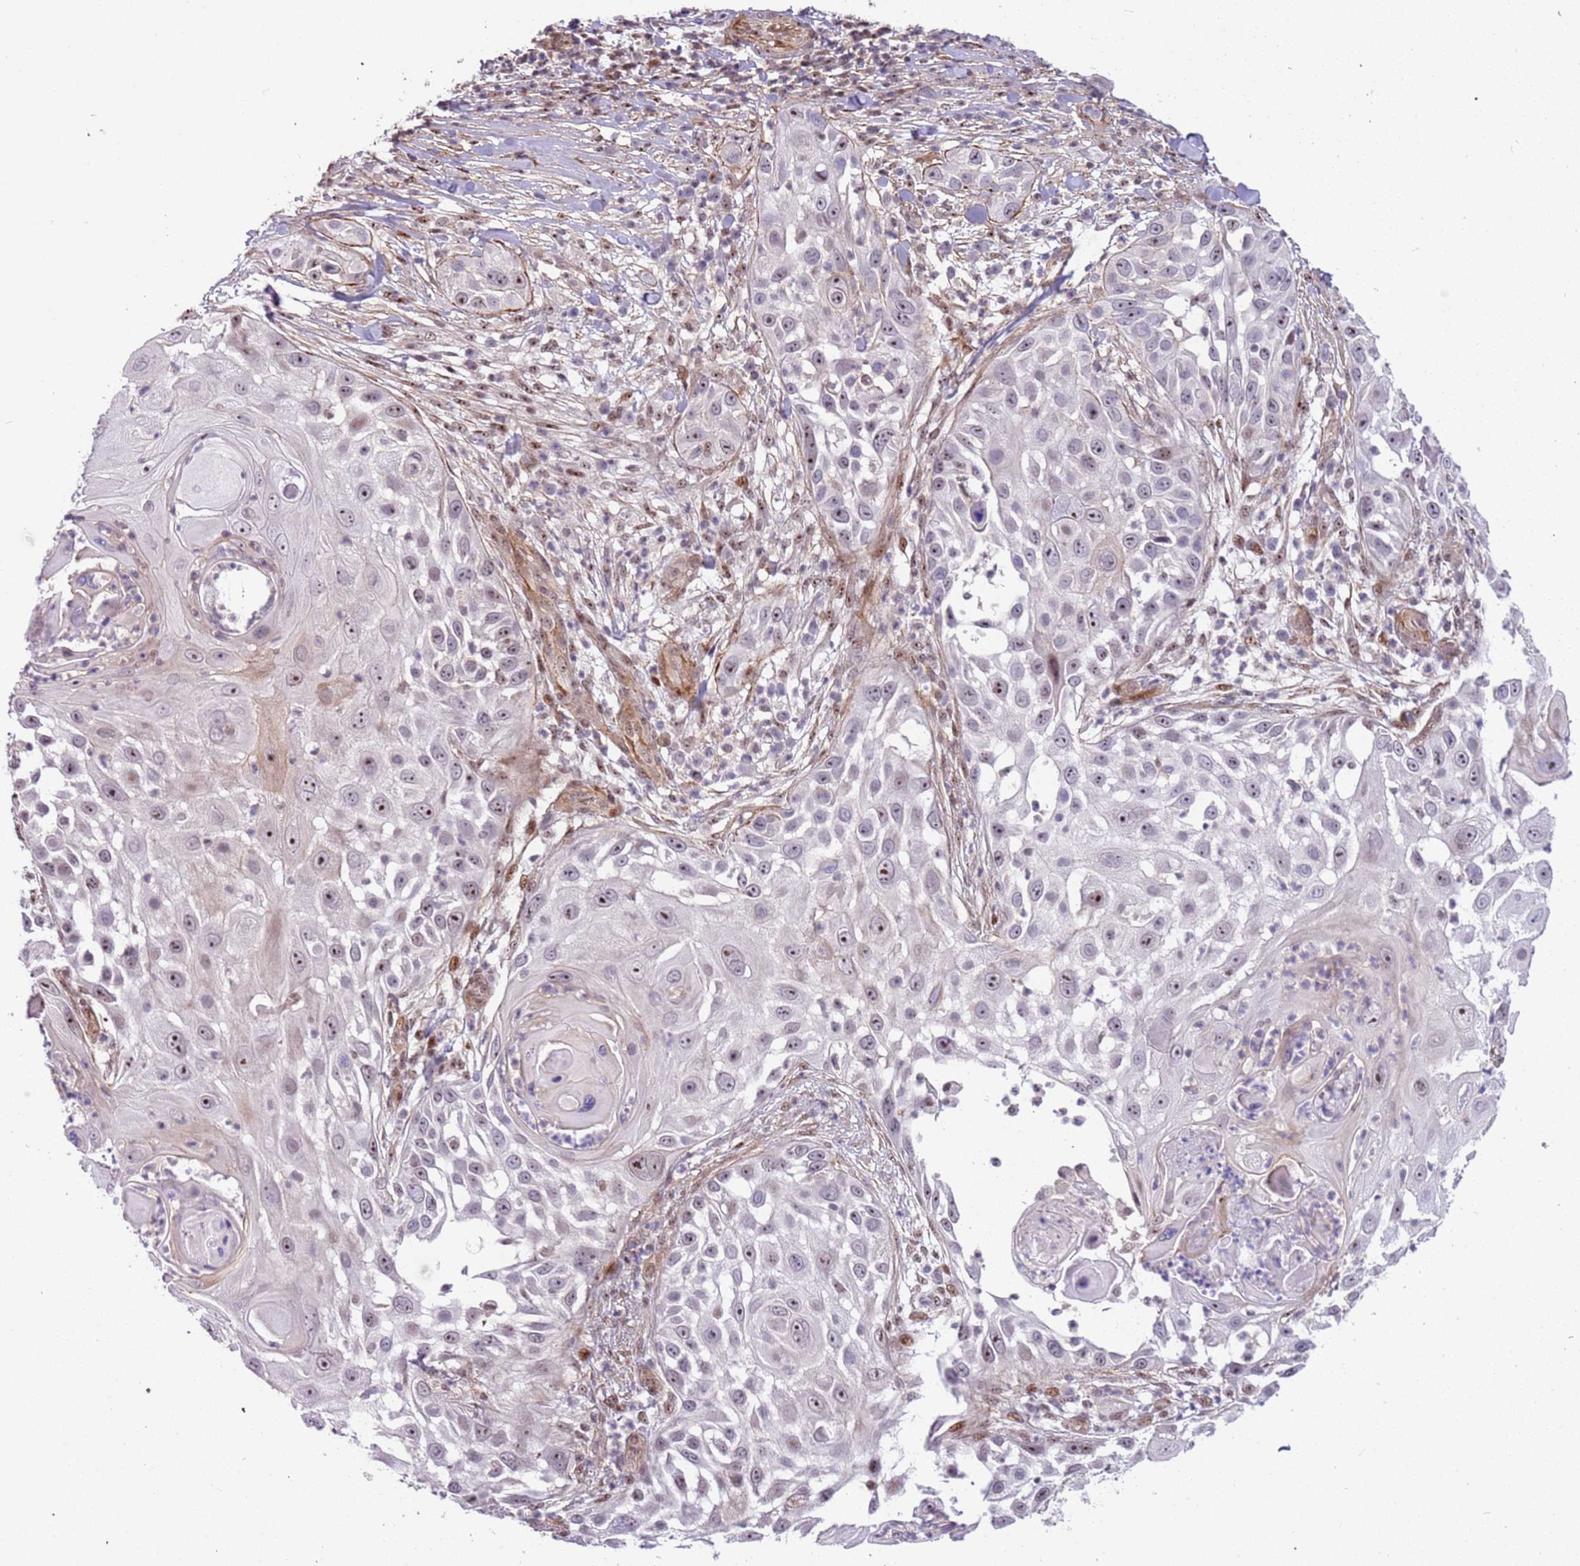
{"staining": {"intensity": "moderate", "quantity": "25%-75%", "location": "nuclear"}, "tissue": "skin cancer", "cell_type": "Tumor cells", "image_type": "cancer", "snomed": [{"axis": "morphology", "description": "Squamous cell carcinoma, NOS"}, {"axis": "topography", "description": "Skin"}], "caption": "Protein staining displays moderate nuclear positivity in about 25%-75% of tumor cells in skin cancer (squamous cell carcinoma). The staining was performed using DAB (3,3'-diaminobenzidine) to visualize the protein expression in brown, while the nuclei were stained in blue with hematoxylin (Magnification: 20x).", "gene": "LRMDA", "patient": {"sex": "female", "age": 44}}